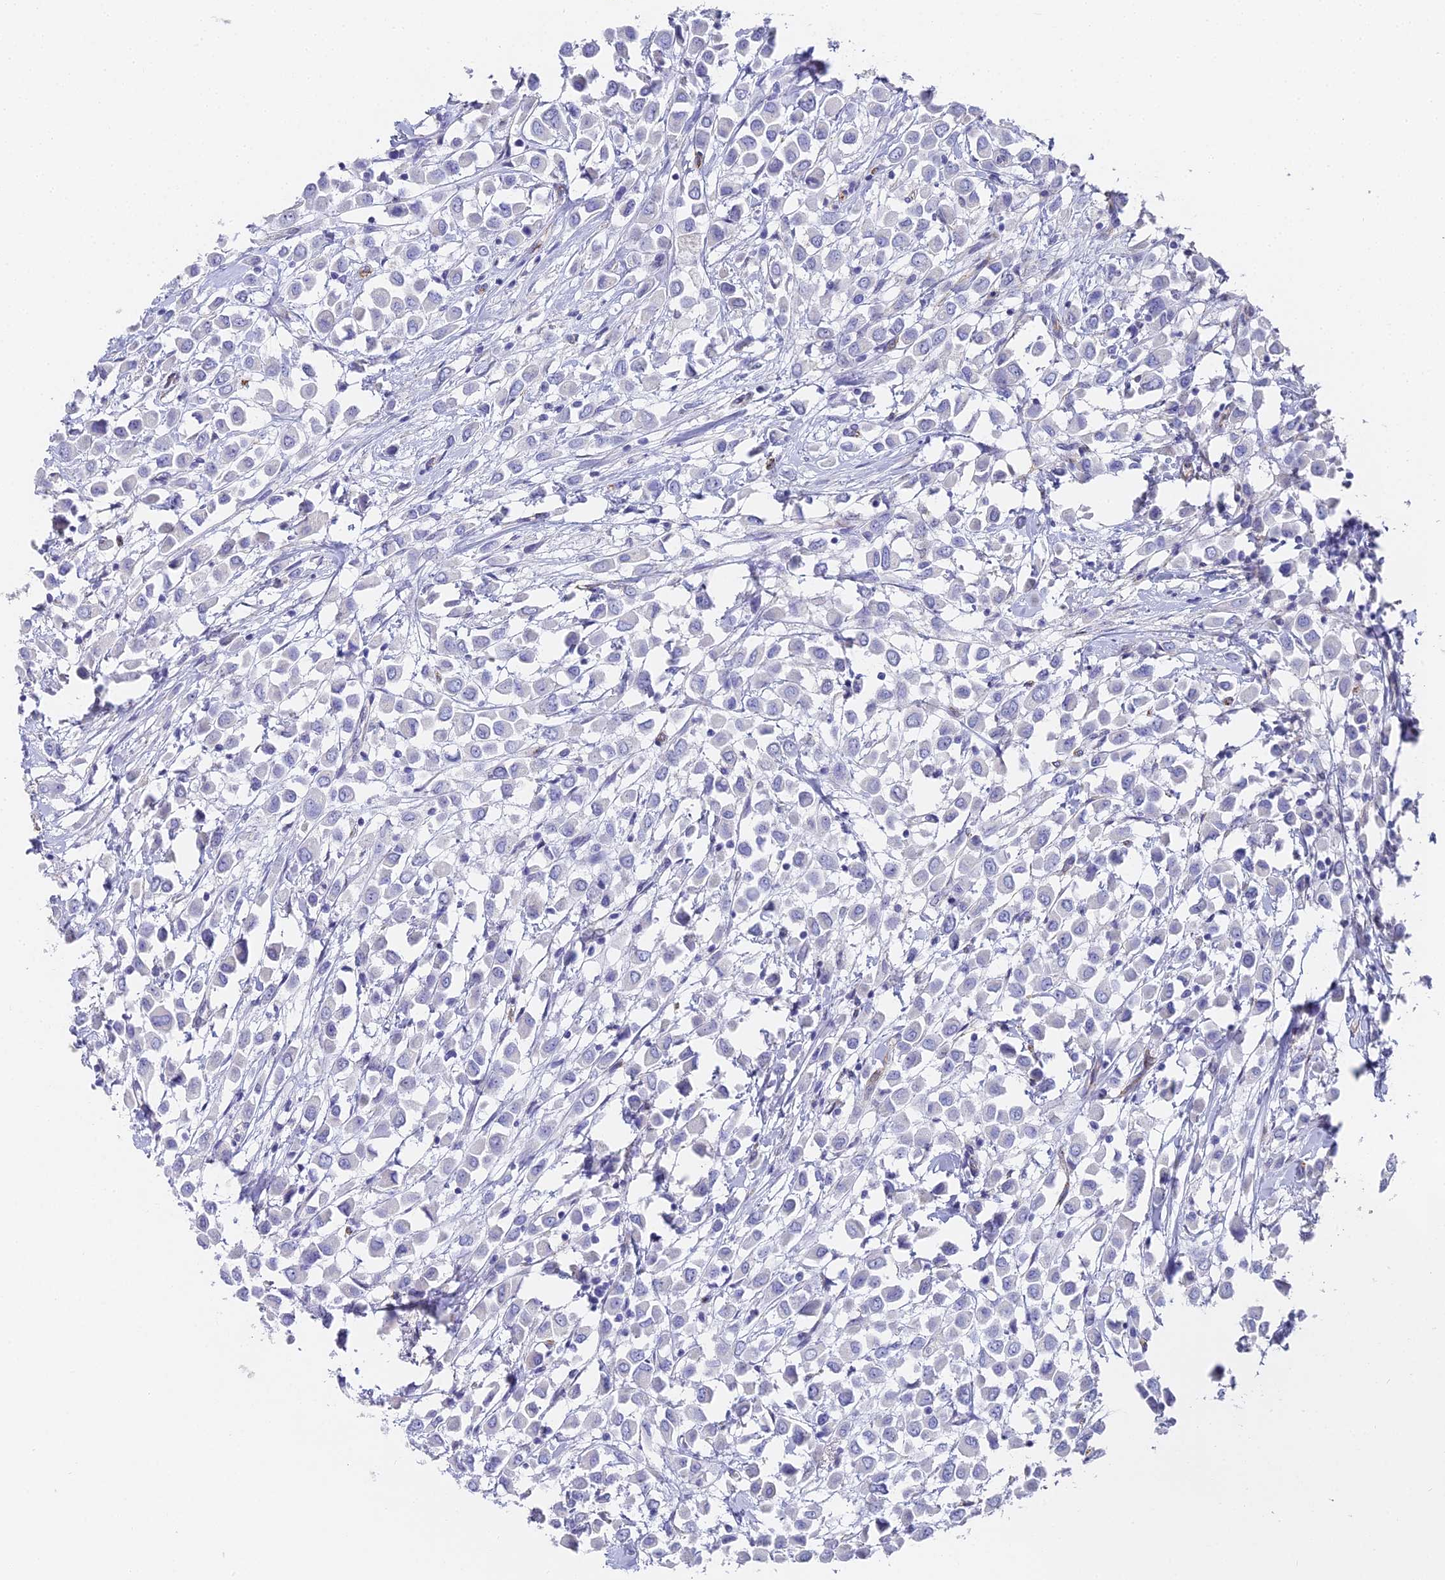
{"staining": {"intensity": "negative", "quantity": "none", "location": "none"}, "tissue": "breast cancer", "cell_type": "Tumor cells", "image_type": "cancer", "snomed": [{"axis": "morphology", "description": "Duct carcinoma"}, {"axis": "topography", "description": "Breast"}], "caption": "Immunohistochemical staining of breast cancer demonstrates no significant staining in tumor cells.", "gene": "GJA1", "patient": {"sex": "female", "age": 61}}